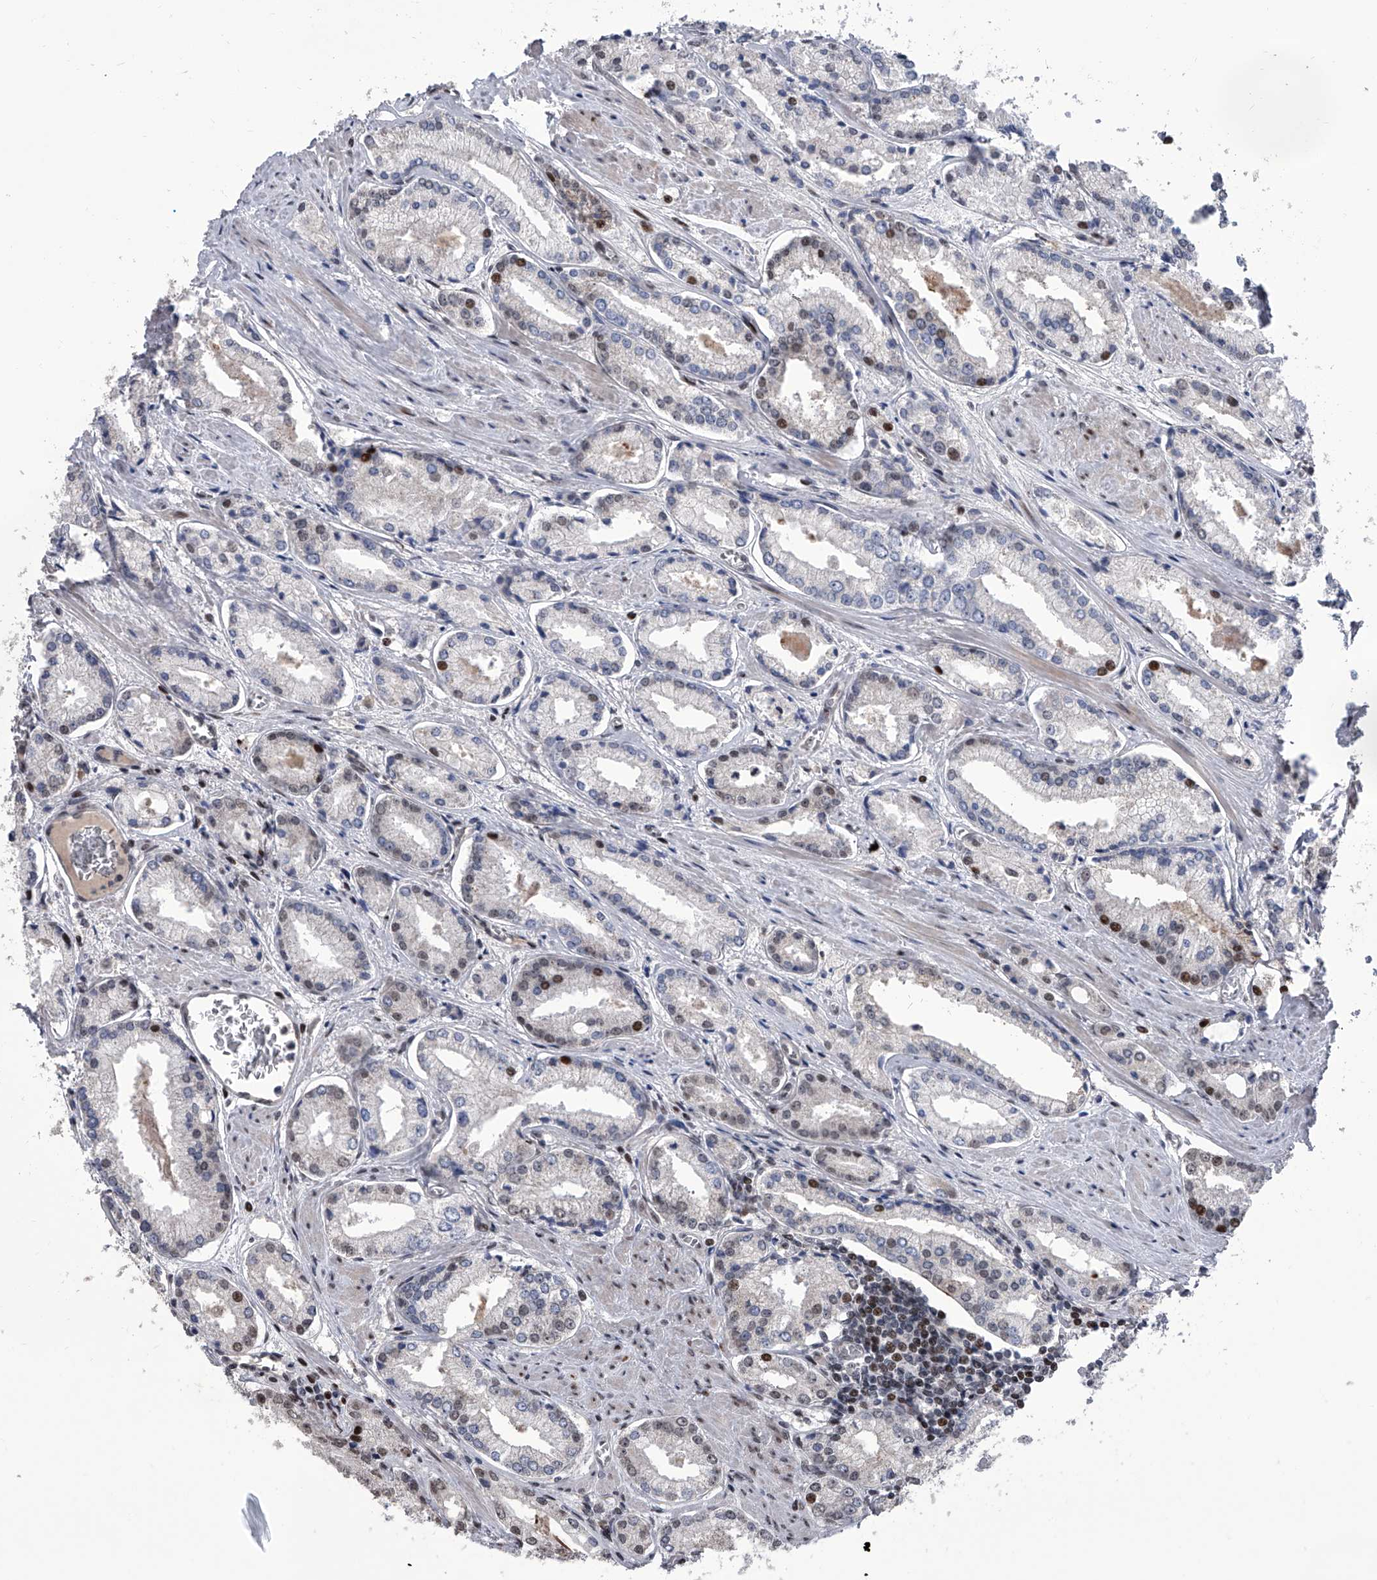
{"staining": {"intensity": "weak", "quantity": "<25%", "location": "nuclear"}, "tissue": "prostate cancer", "cell_type": "Tumor cells", "image_type": "cancer", "snomed": [{"axis": "morphology", "description": "Adenocarcinoma, Low grade"}, {"axis": "topography", "description": "Prostate"}], "caption": "Prostate cancer was stained to show a protein in brown. There is no significant expression in tumor cells.", "gene": "ZNF426", "patient": {"sex": "male", "age": 54}}